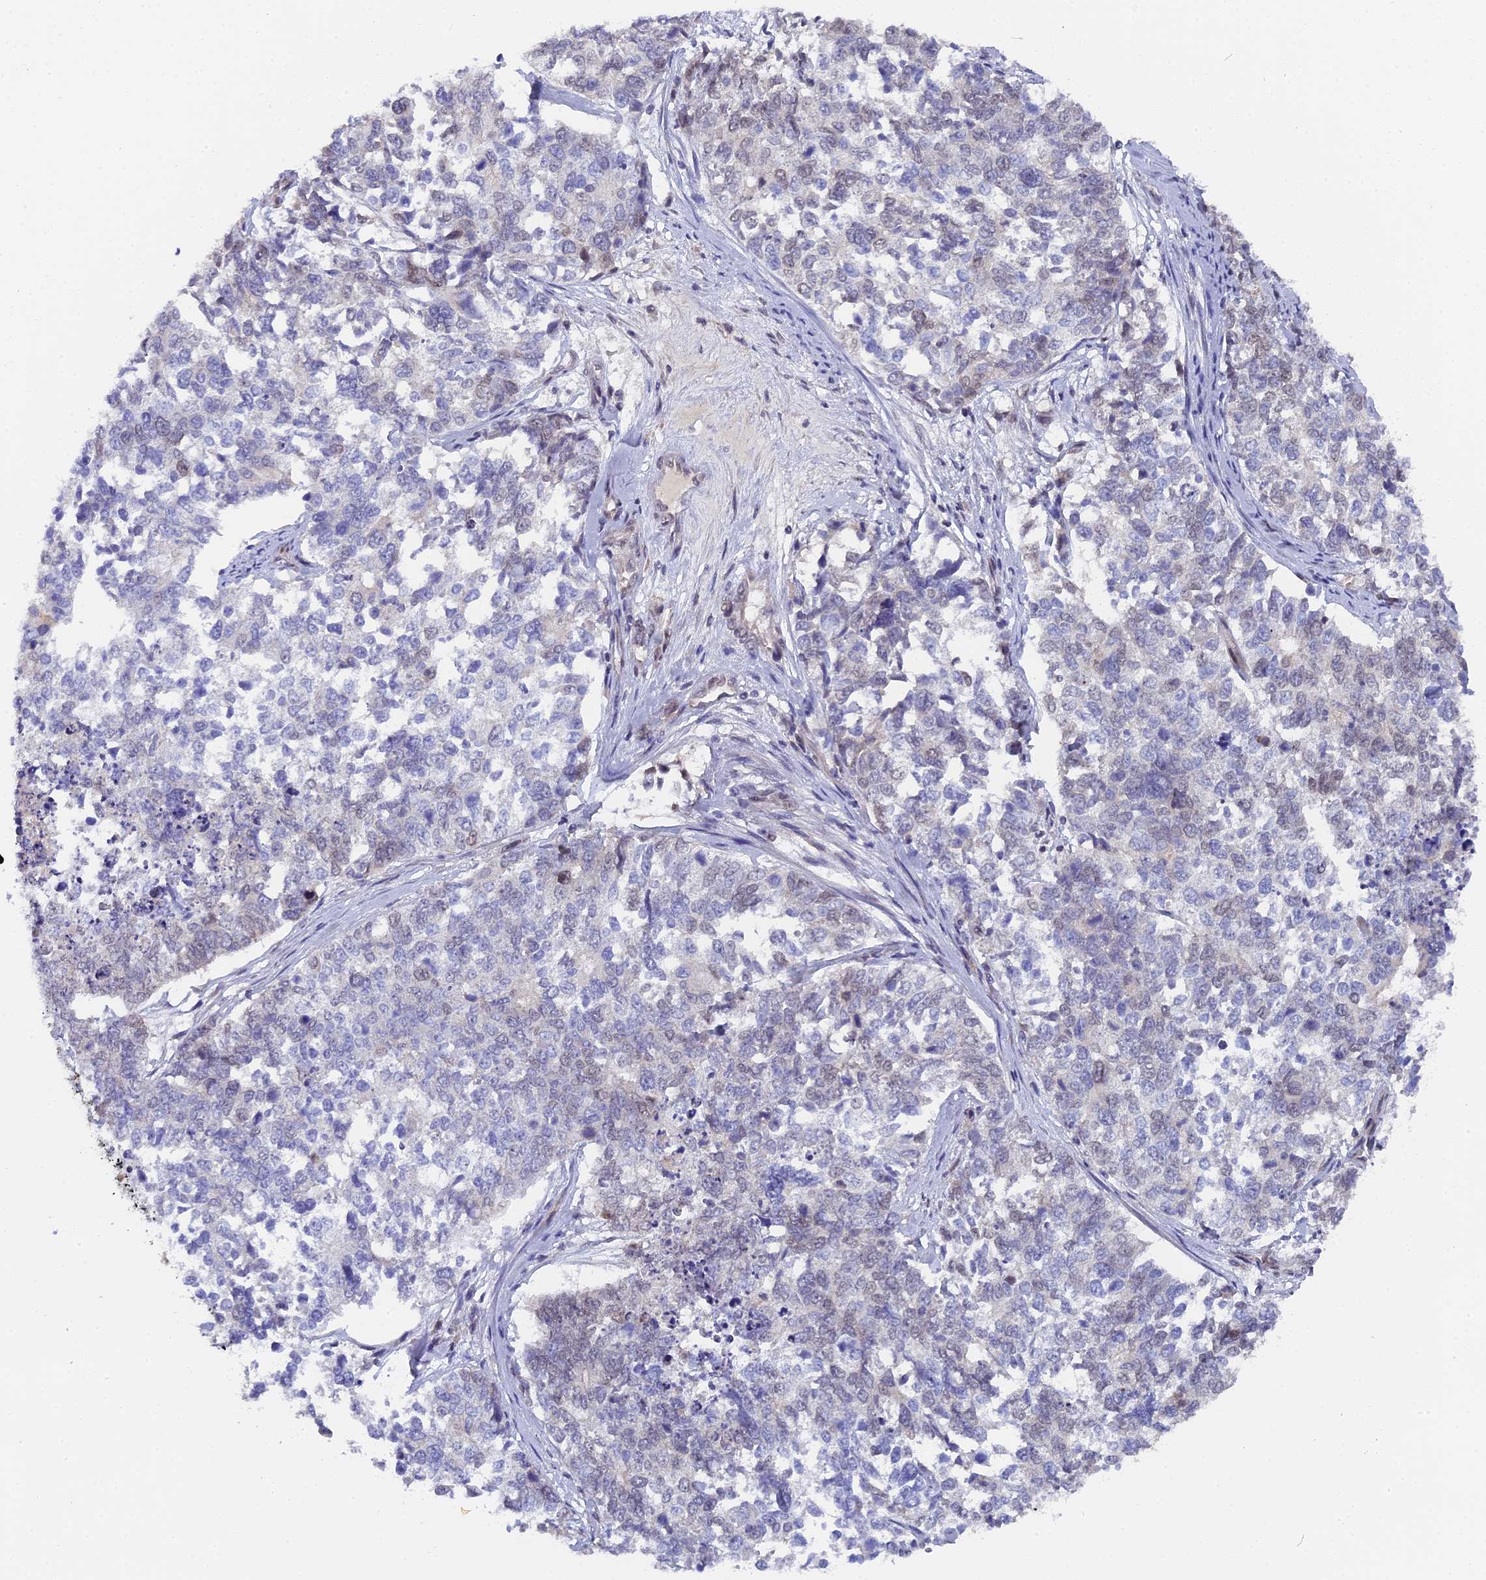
{"staining": {"intensity": "weak", "quantity": "<25%", "location": "nuclear"}, "tissue": "cervical cancer", "cell_type": "Tumor cells", "image_type": "cancer", "snomed": [{"axis": "morphology", "description": "Squamous cell carcinoma, NOS"}, {"axis": "topography", "description": "Cervix"}], "caption": "This micrograph is of cervical cancer (squamous cell carcinoma) stained with IHC to label a protein in brown with the nuclei are counter-stained blue. There is no expression in tumor cells.", "gene": "PYGO1", "patient": {"sex": "female", "age": 63}}